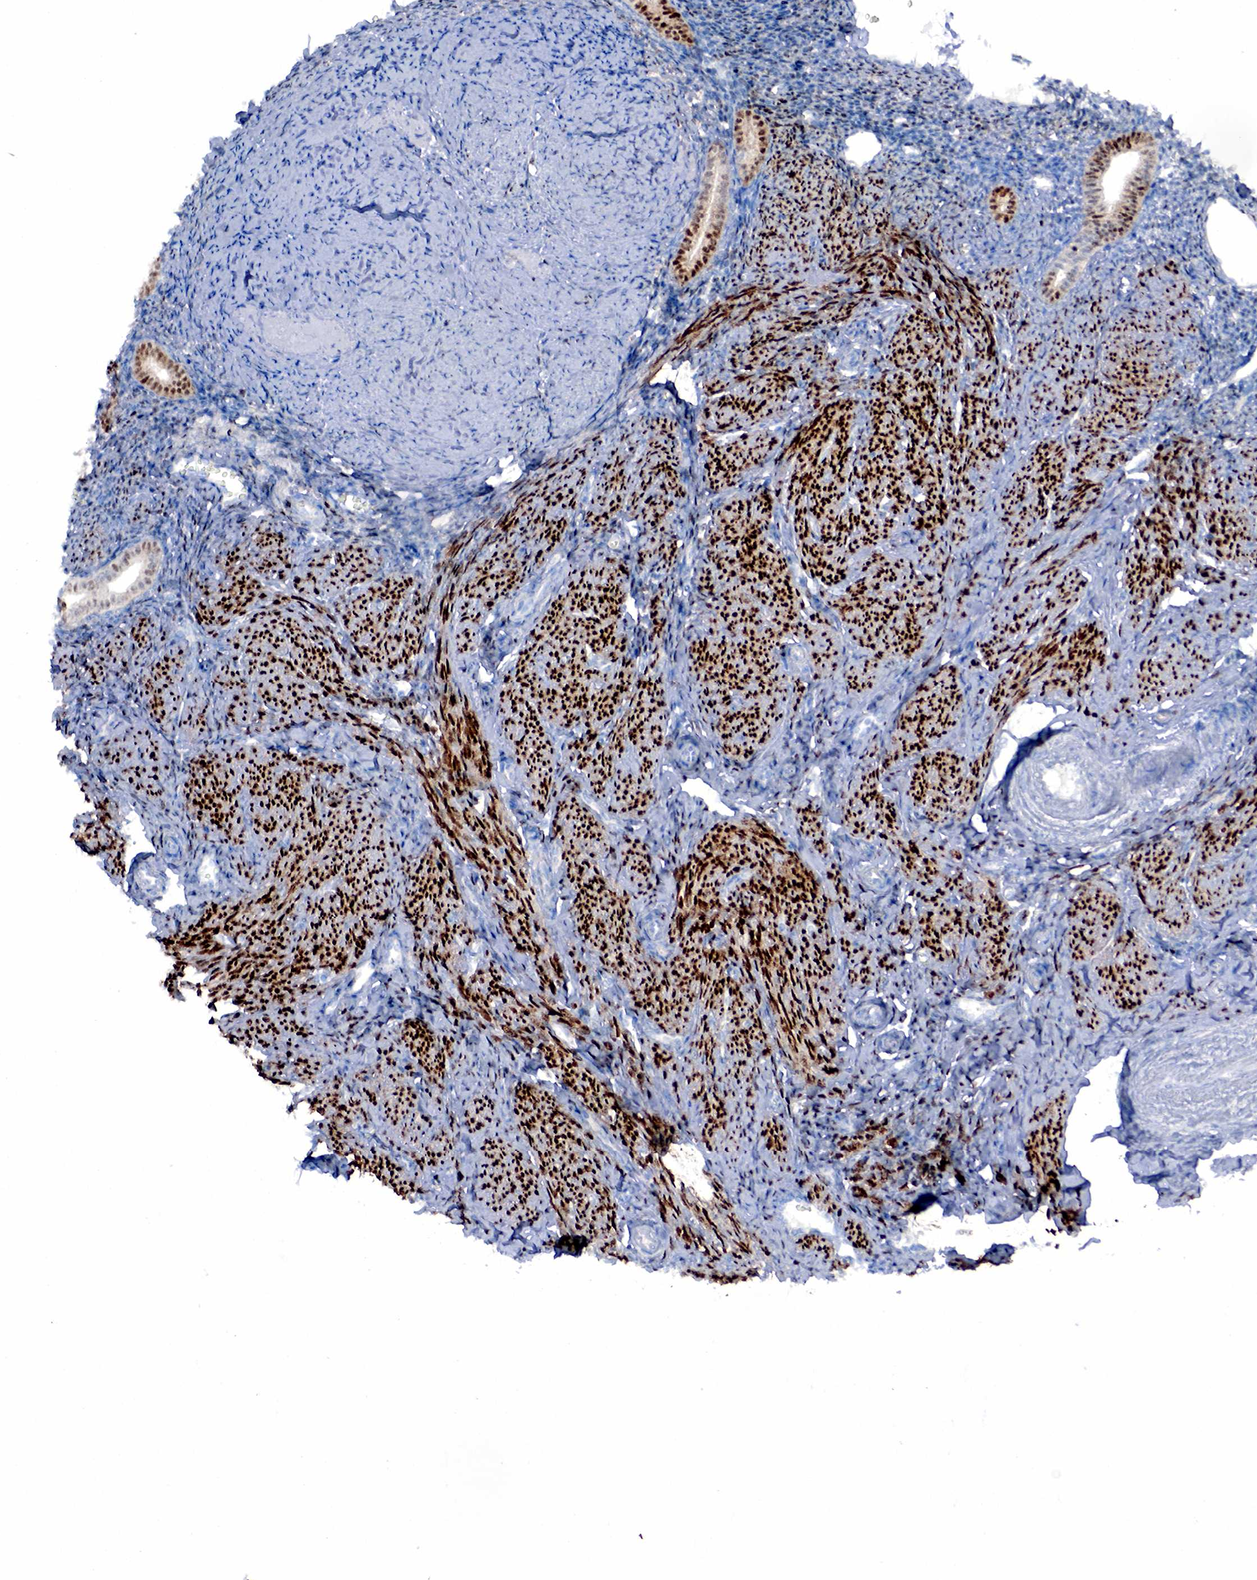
{"staining": {"intensity": "strong", "quantity": ">75%", "location": "nuclear"}, "tissue": "endometrium", "cell_type": "Cells in endometrial stroma", "image_type": "normal", "snomed": [{"axis": "morphology", "description": "Normal tissue, NOS"}, {"axis": "morphology", "description": "Neoplasm, benign, NOS"}, {"axis": "topography", "description": "Uterus"}], "caption": "About >75% of cells in endometrial stroma in benign endometrium reveal strong nuclear protein positivity as visualized by brown immunohistochemical staining.", "gene": "PGR", "patient": {"sex": "female", "age": 55}}